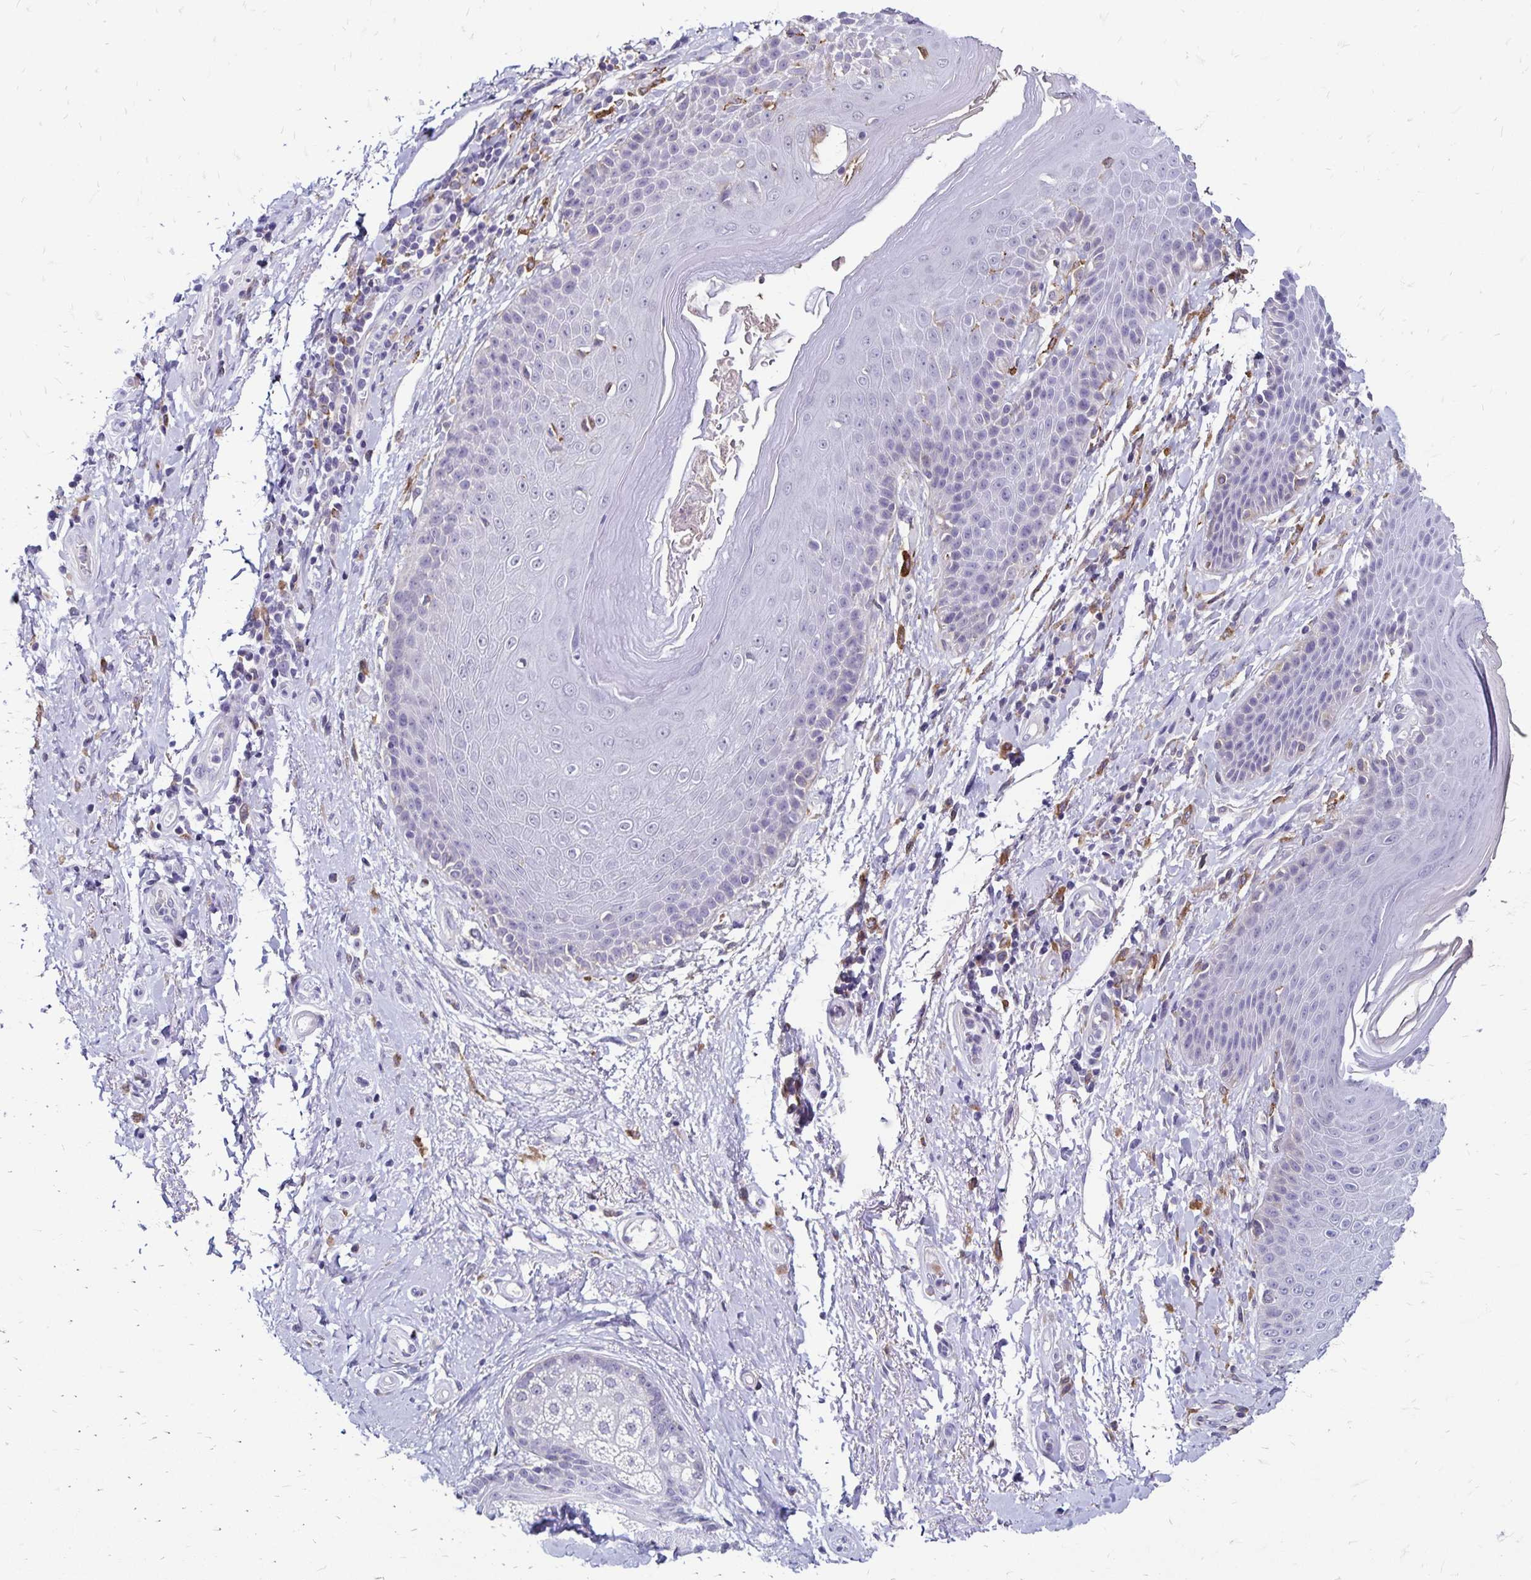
{"staining": {"intensity": "negative", "quantity": "none", "location": "none"}, "tissue": "adipose tissue", "cell_type": "Adipocytes", "image_type": "normal", "snomed": [{"axis": "morphology", "description": "Normal tissue, NOS"}, {"axis": "topography", "description": "Peripheral nerve tissue"}], "caption": "Image shows no significant protein positivity in adipocytes of normal adipose tissue. Nuclei are stained in blue.", "gene": "TNS3", "patient": {"sex": "male", "age": 51}}